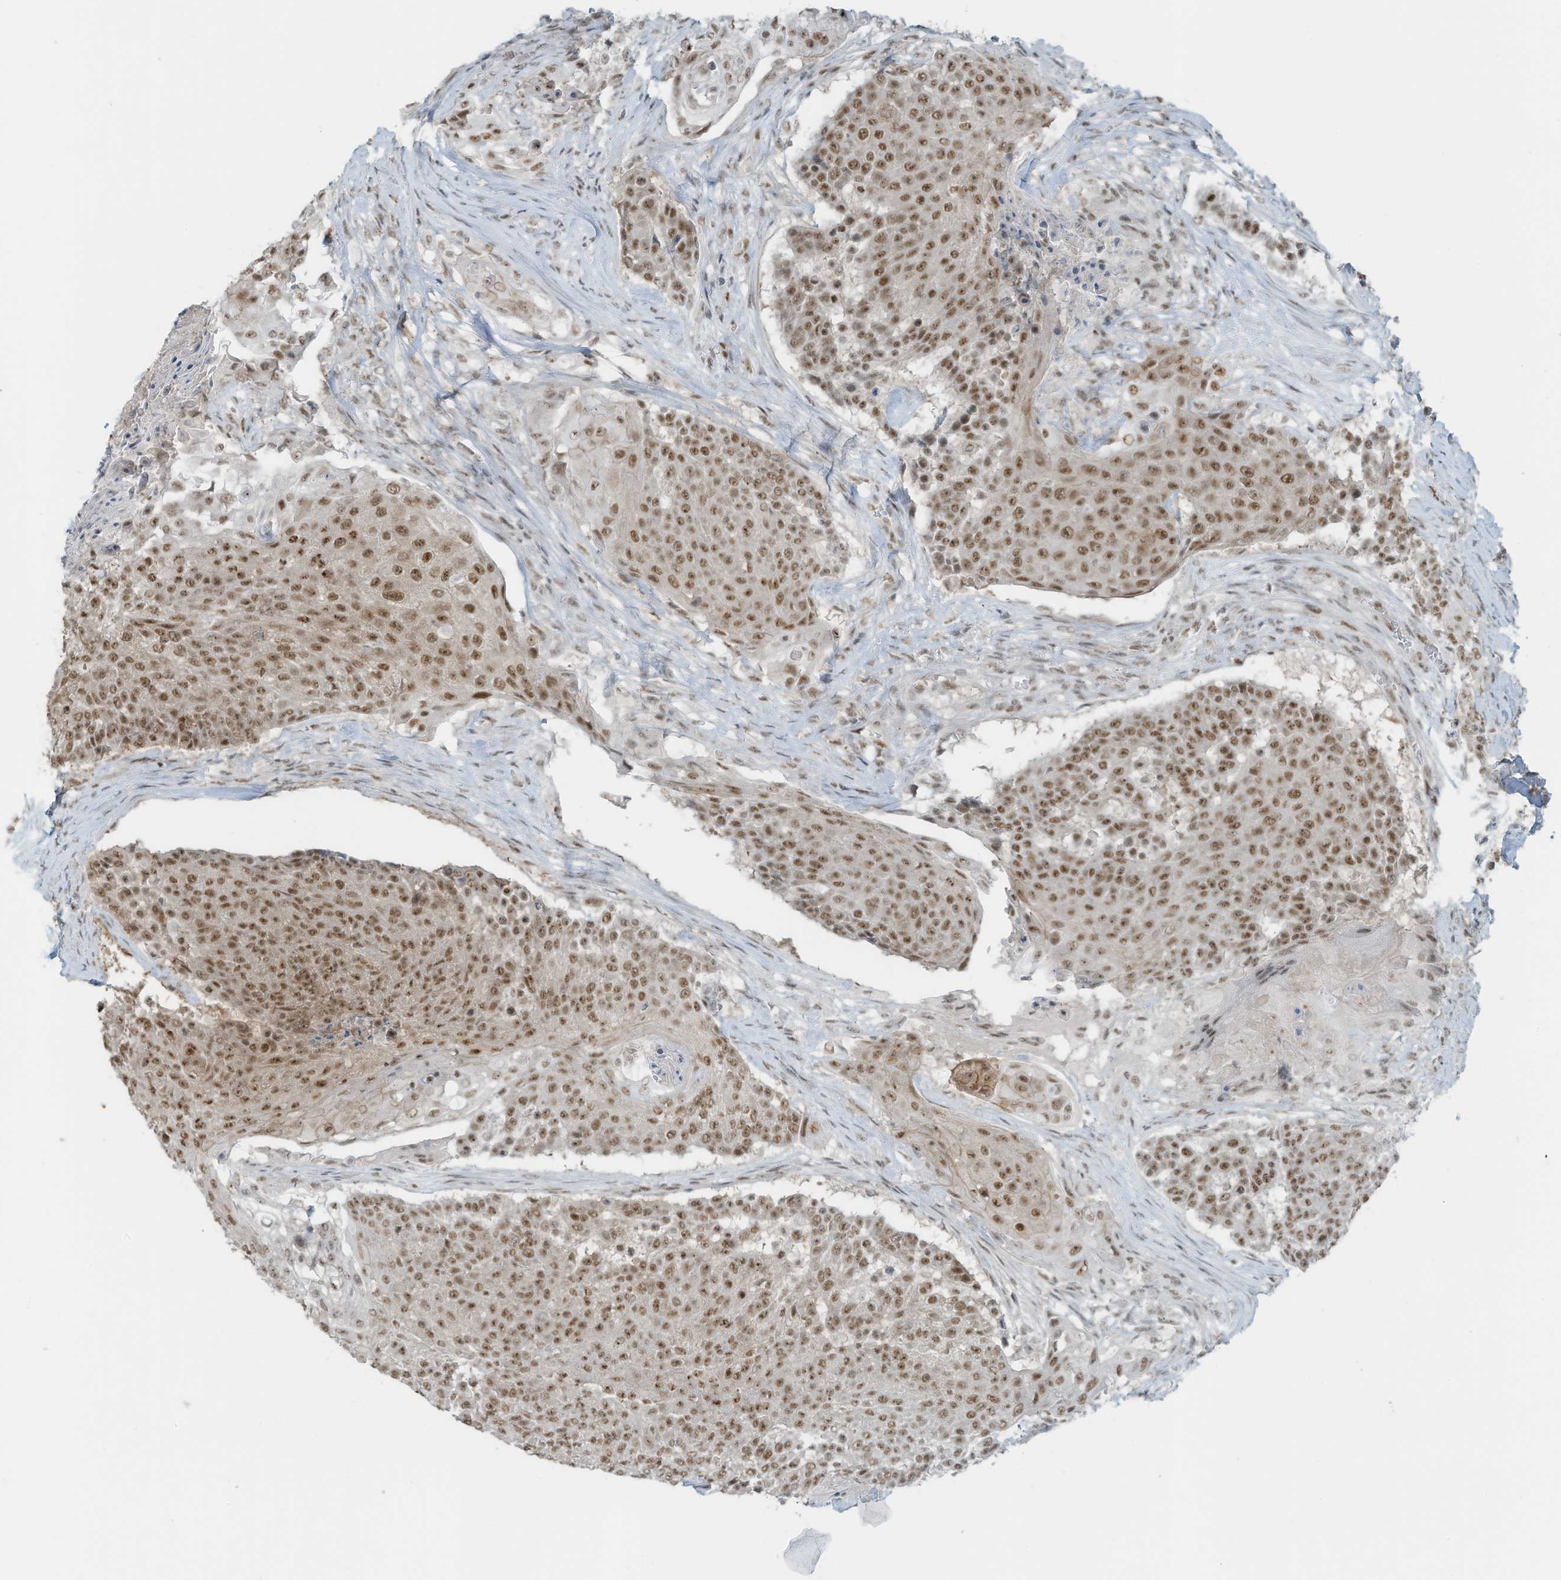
{"staining": {"intensity": "moderate", "quantity": ">75%", "location": "nuclear"}, "tissue": "urothelial cancer", "cell_type": "Tumor cells", "image_type": "cancer", "snomed": [{"axis": "morphology", "description": "Urothelial carcinoma, High grade"}, {"axis": "topography", "description": "Urinary bladder"}], "caption": "Human urothelial cancer stained with a brown dye demonstrates moderate nuclear positive expression in approximately >75% of tumor cells.", "gene": "WRNIP1", "patient": {"sex": "female", "age": 63}}